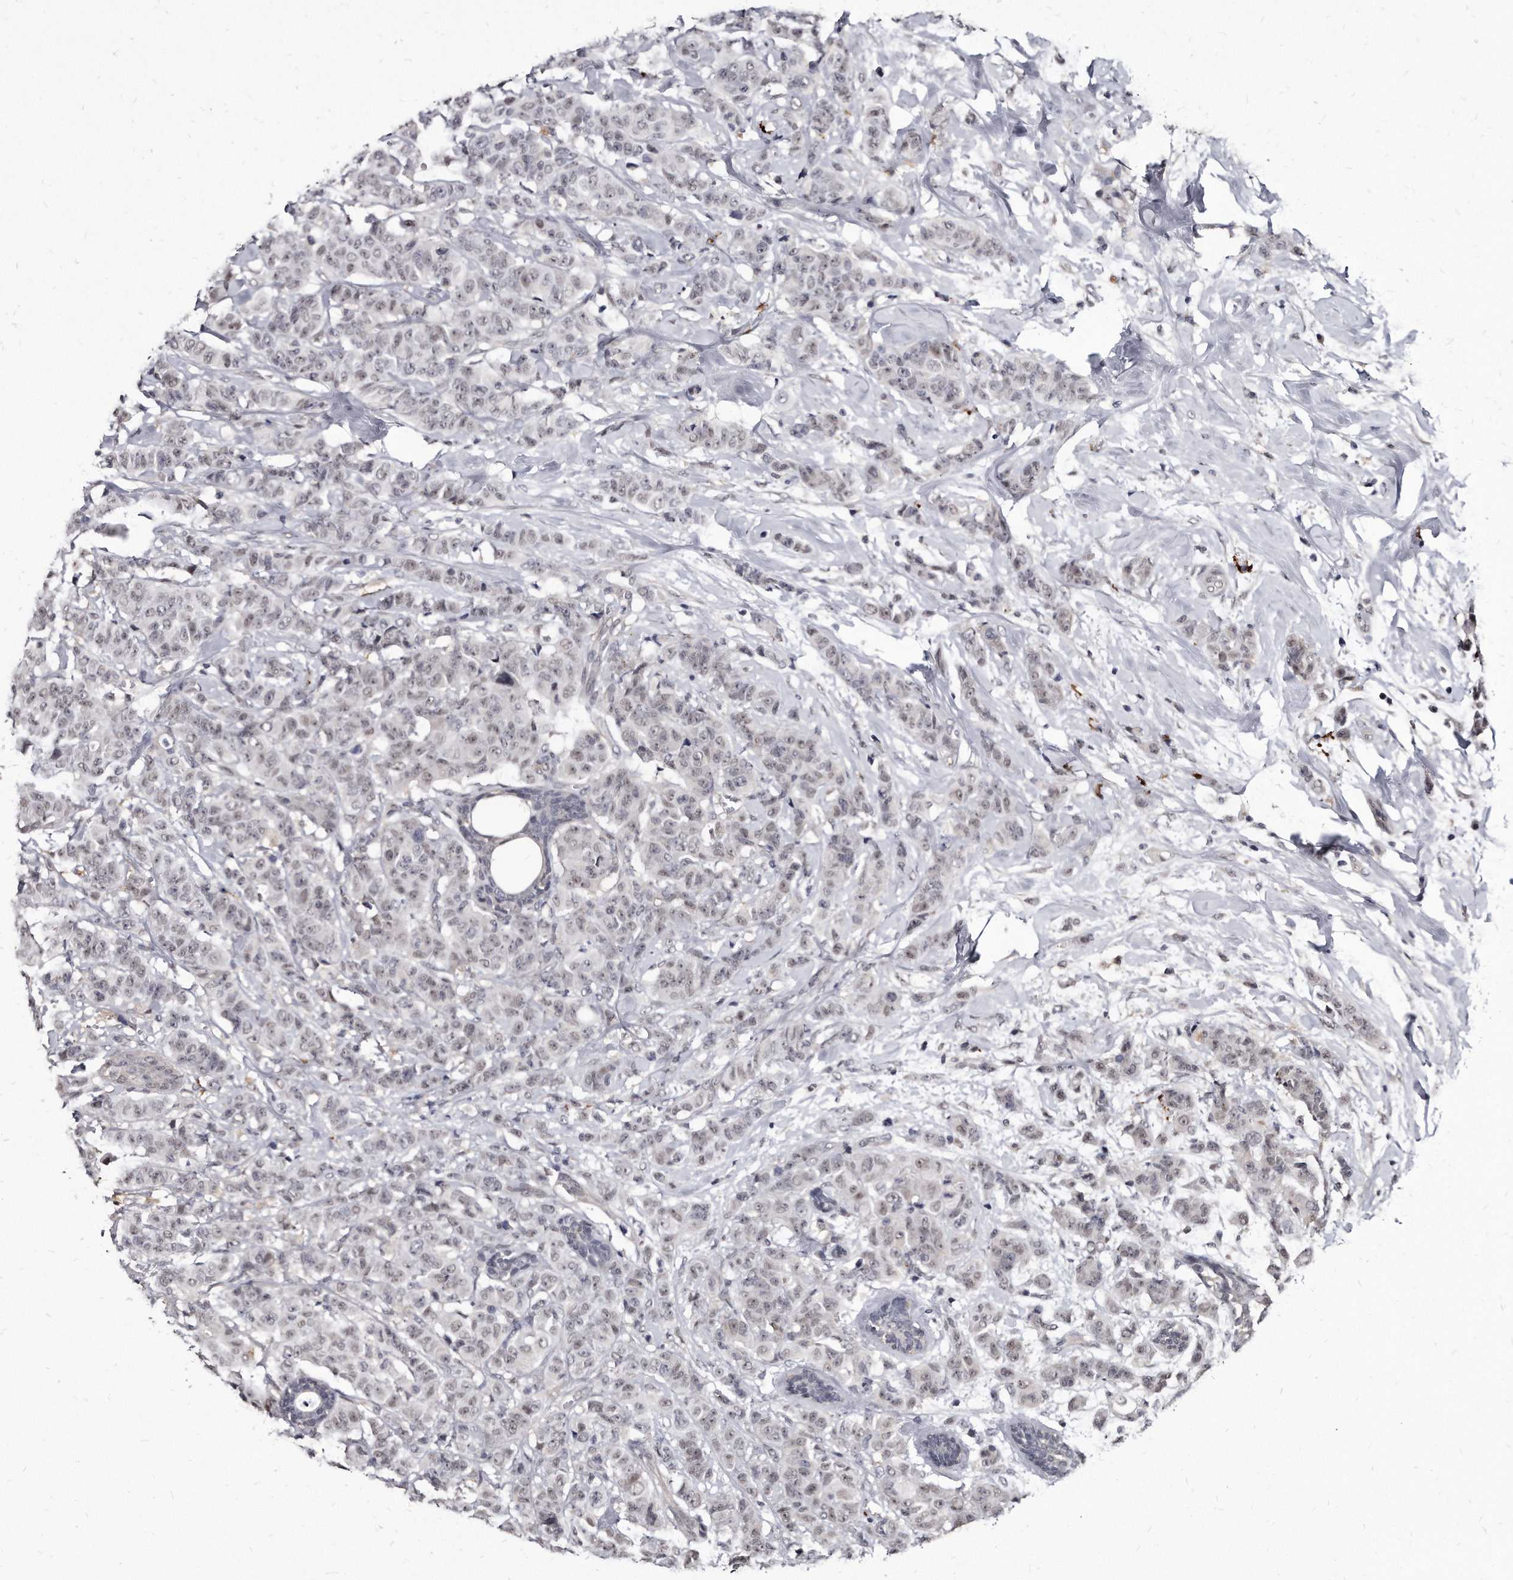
{"staining": {"intensity": "weak", "quantity": "25%-75%", "location": "nuclear"}, "tissue": "breast cancer", "cell_type": "Tumor cells", "image_type": "cancer", "snomed": [{"axis": "morphology", "description": "Normal tissue, NOS"}, {"axis": "morphology", "description": "Duct carcinoma"}, {"axis": "topography", "description": "Breast"}], "caption": "The micrograph shows a brown stain indicating the presence of a protein in the nuclear of tumor cells in breast cancer (infiltrating ductal carcinoma). The protein of interest is shown in brown color, while the nuclei are stained blue.", "gene": "KLHDC3", "patient": {"sex": "female", "age": 40}}